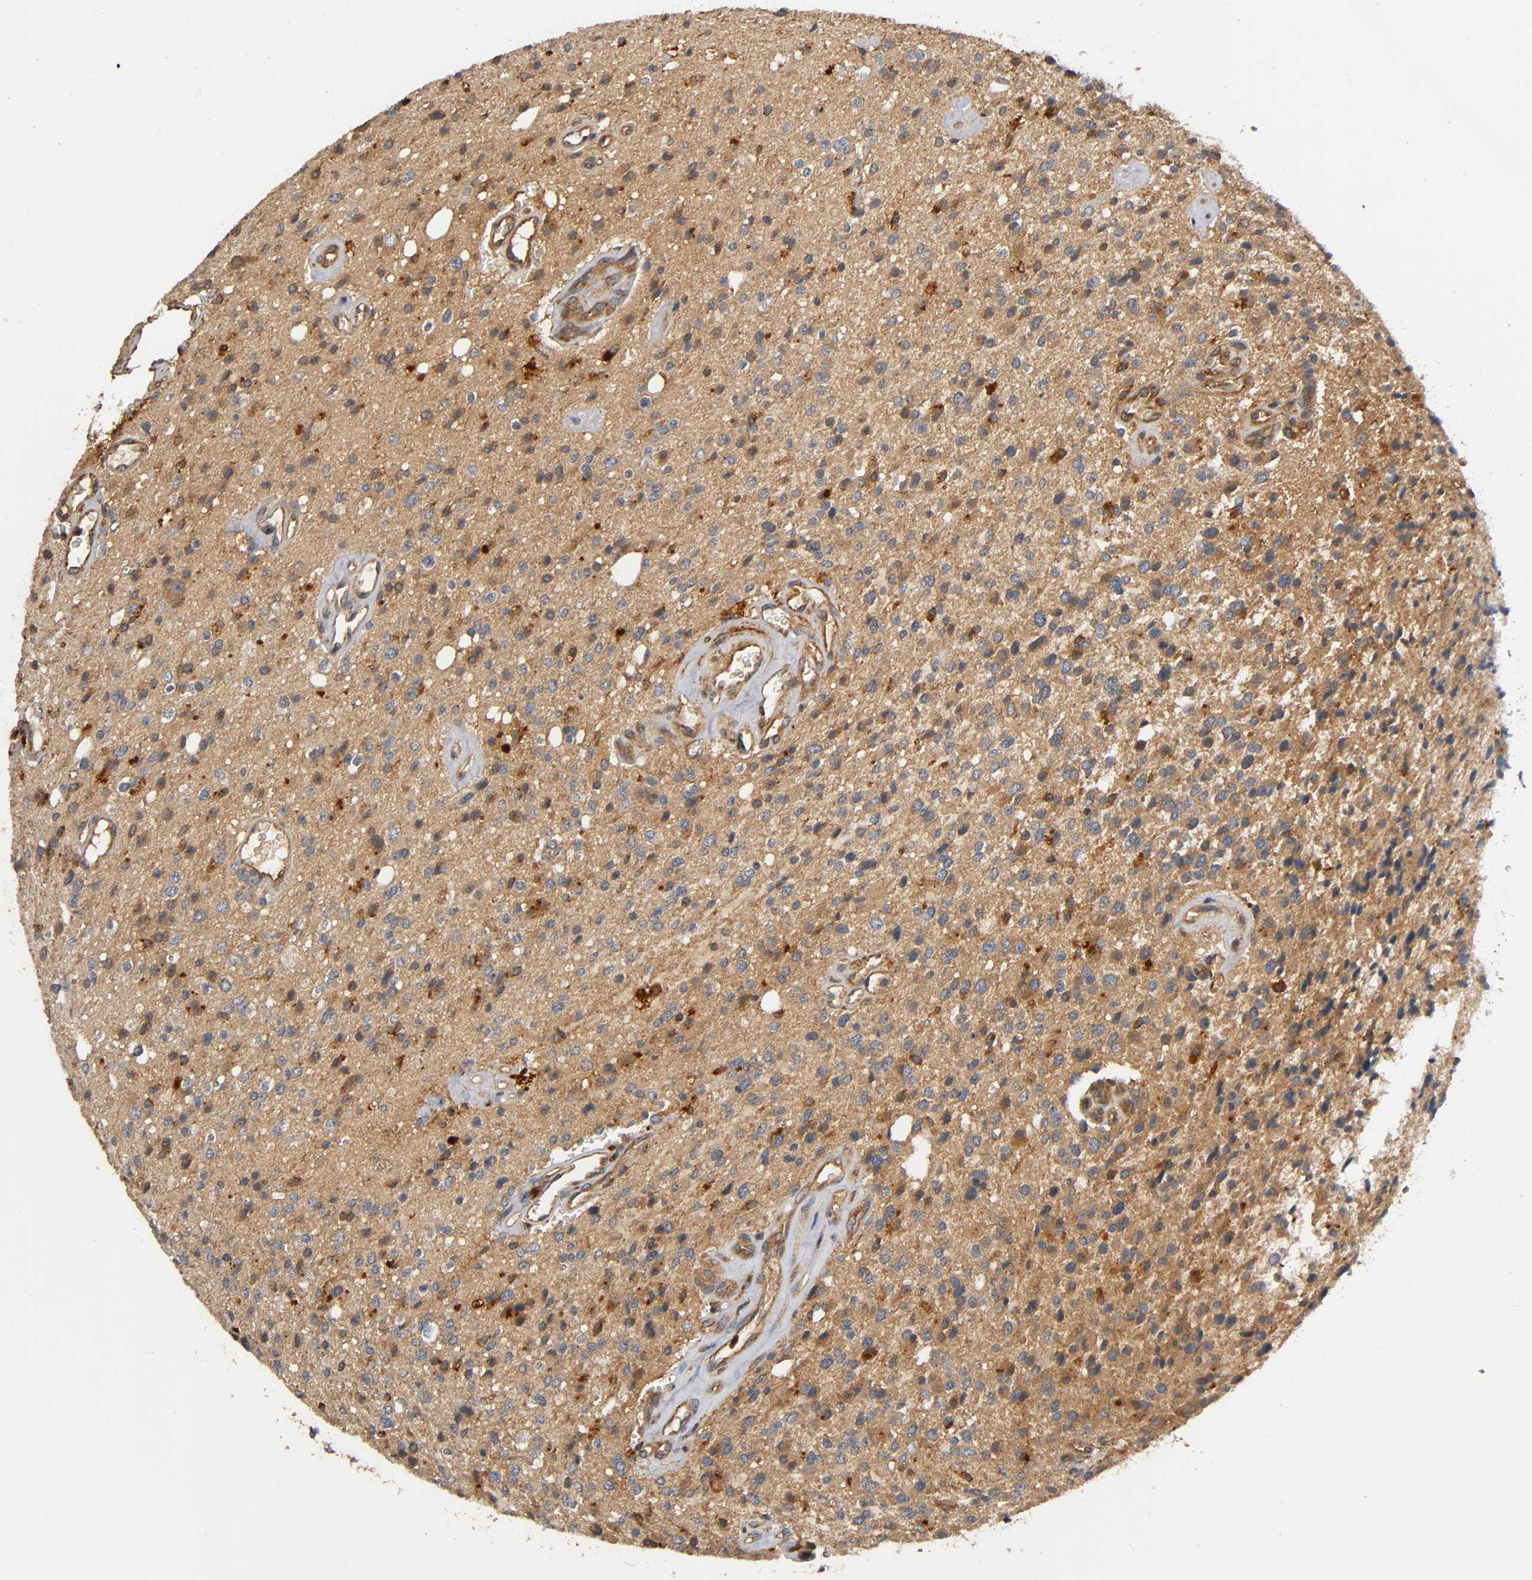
{"staining": {"intensity": "moderate", "quantity": ">75%", "location": "cytoplasmic/membranous"}, "tissue": "glioma", "cell_type": "Tumor cells", "image_type": "cancer", "snomed": [{"axis": "morphology", "description": "Glioma, malignant, High grade"}, {"axis": "topography", "description": "Brain"}], "caption": "A histopathology image of human malignant glioma (high-grade) stained for a protein demonstrates moderate cytoplasmic/membranous brown staining in tumor cells. Nuclei are stained in blue.", "gene": "IKBKB", "patient": {"sex": "male", "age": 47}}